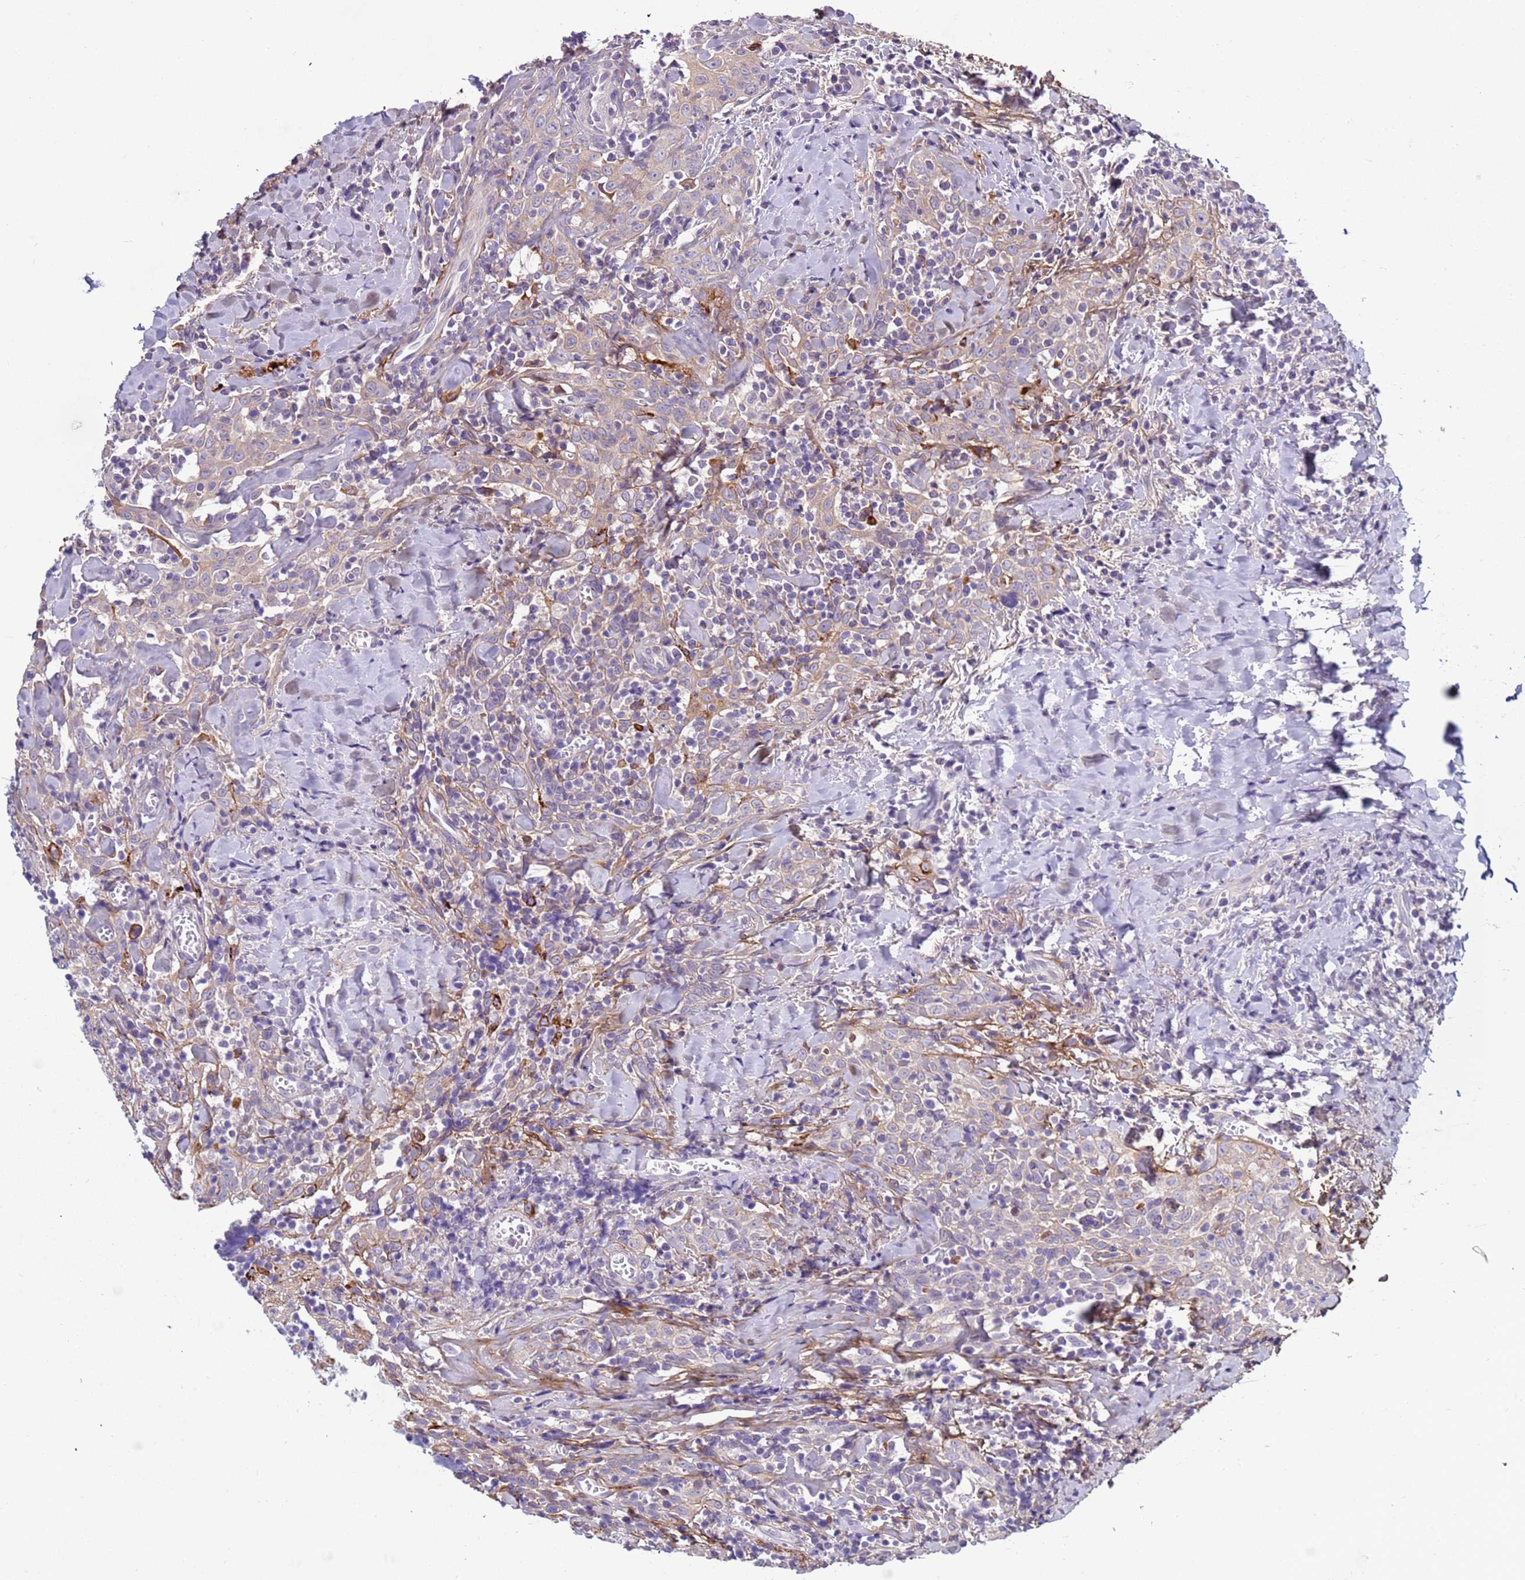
{"staining": {"intensity": "weak", "quantity": "<25%", "location": "cytoplasmic/membranous"}, "tissue": "head and neck cancer", "cell_type": "Tumor cells", "image_type": "cancer", "snomed": [{"axis": "morphology", "description": "Squamous cell carcinoma, NOS"}, {"axis": "topography", "description": "Head-Neck"}], "caption": "This histopathology image is of head and neck cancer (squamous cell carcinoma) stained with immunohistochemistry to label a protein in brown with the nuclei are counter-stained blue. There is no positivity in tumor cells. (DAB (3,3'-diaminobenzidine) immunohistochemistry (IHC) visualized using brightfield microscopy, high magnification).", "gene": "TRIM51", "patient": {"sex": "female", "age": 70}}